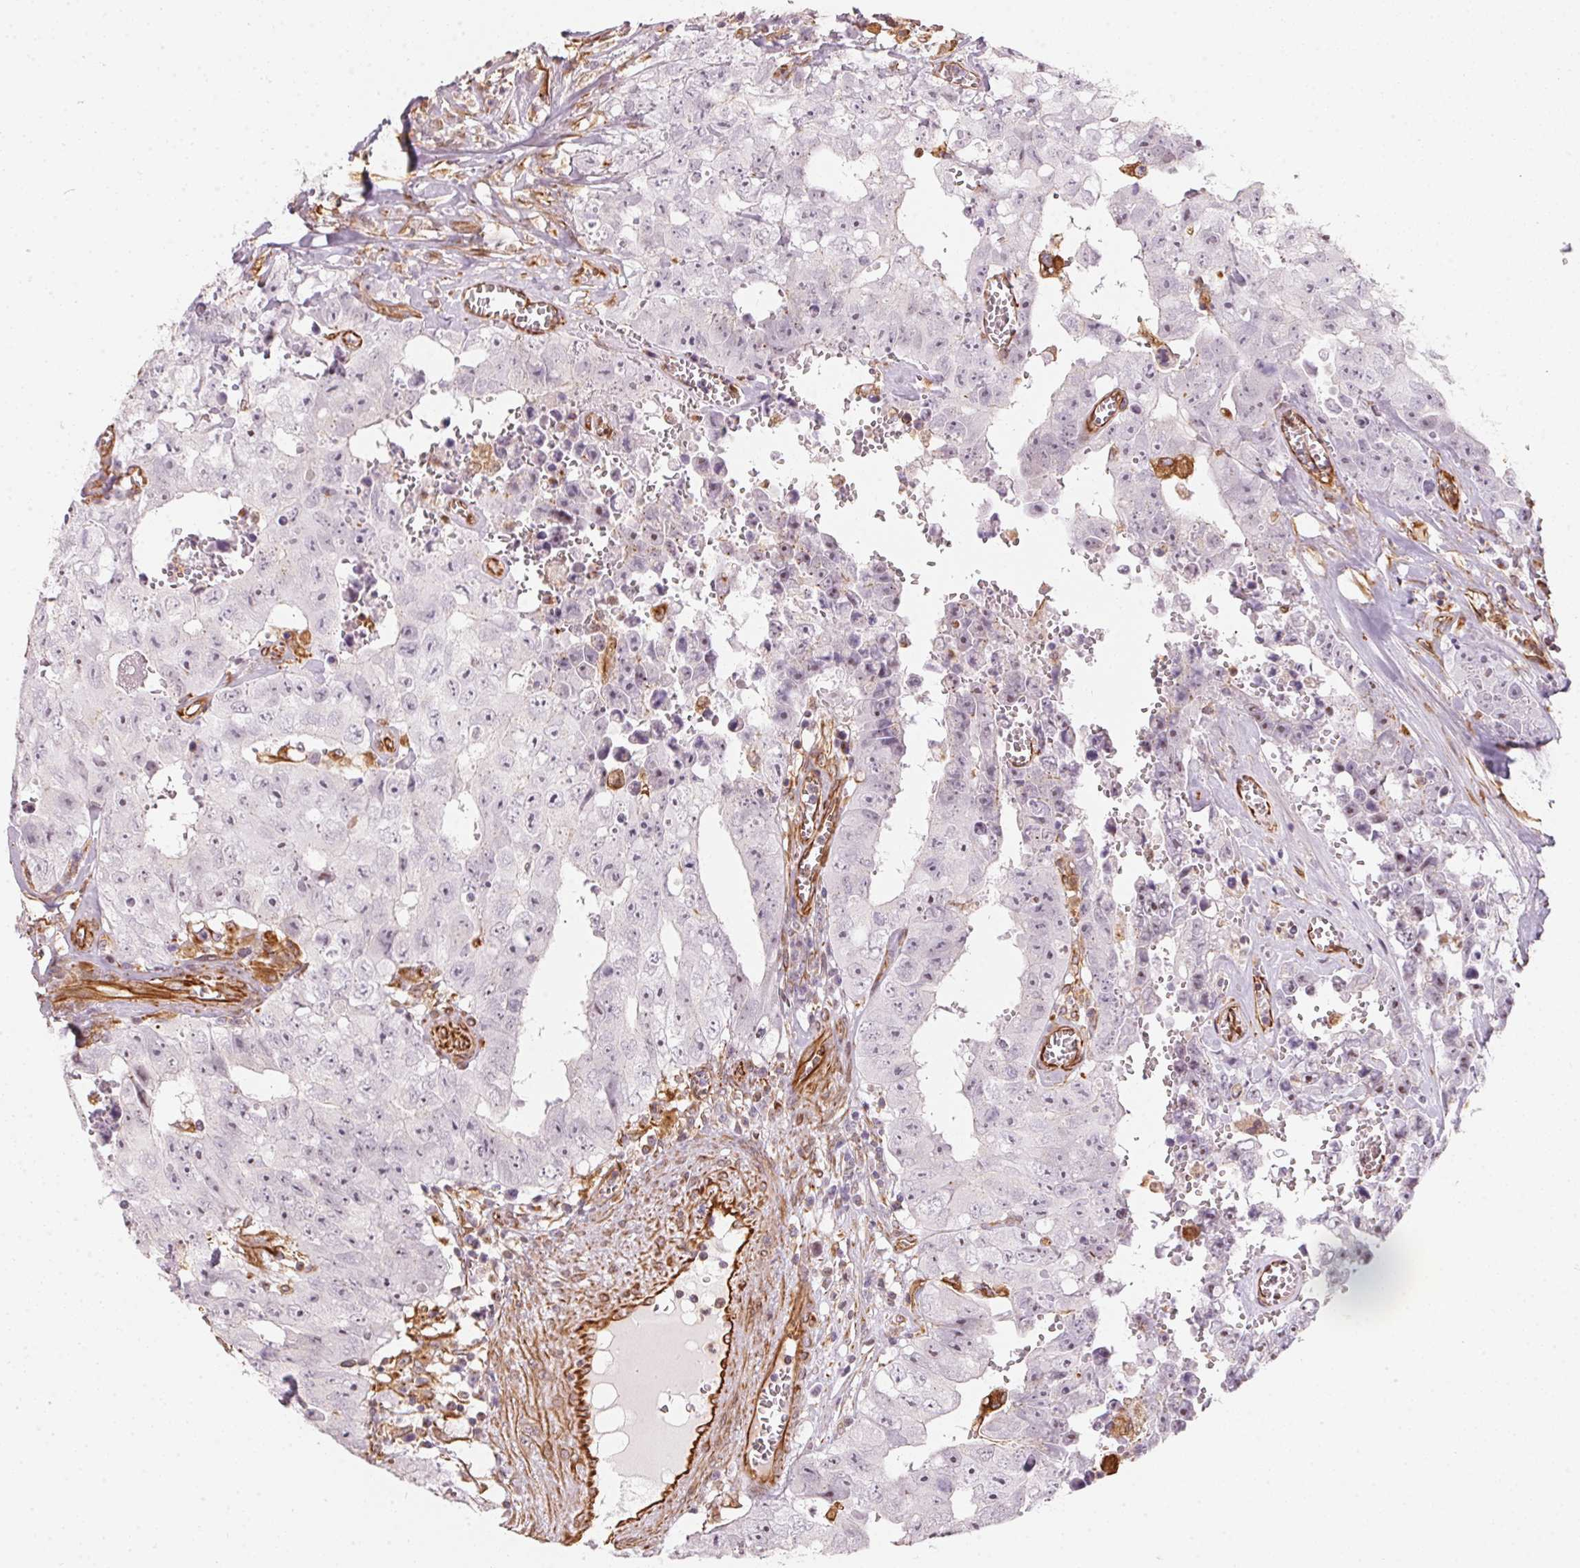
{"staining": {"intensity": "negative", "quantity": "none", "location": "none"}, "tissue": "testis cancer", "cell_type": "Tumor cells", "image_type": "cancer", "snomed": [{"axis": "morphology", "description": "Carcinoma, Embryonal, NOS"}, {"axis": "topography", "description": "Testis"}], "caption": "High power microscopy image of an immunohistochemistry image of testis embryonal carcinoma, revealing no significant staining in tumor cells.", "gene": "FOXR2", "patient": {"sex": "male", "age": 36}}